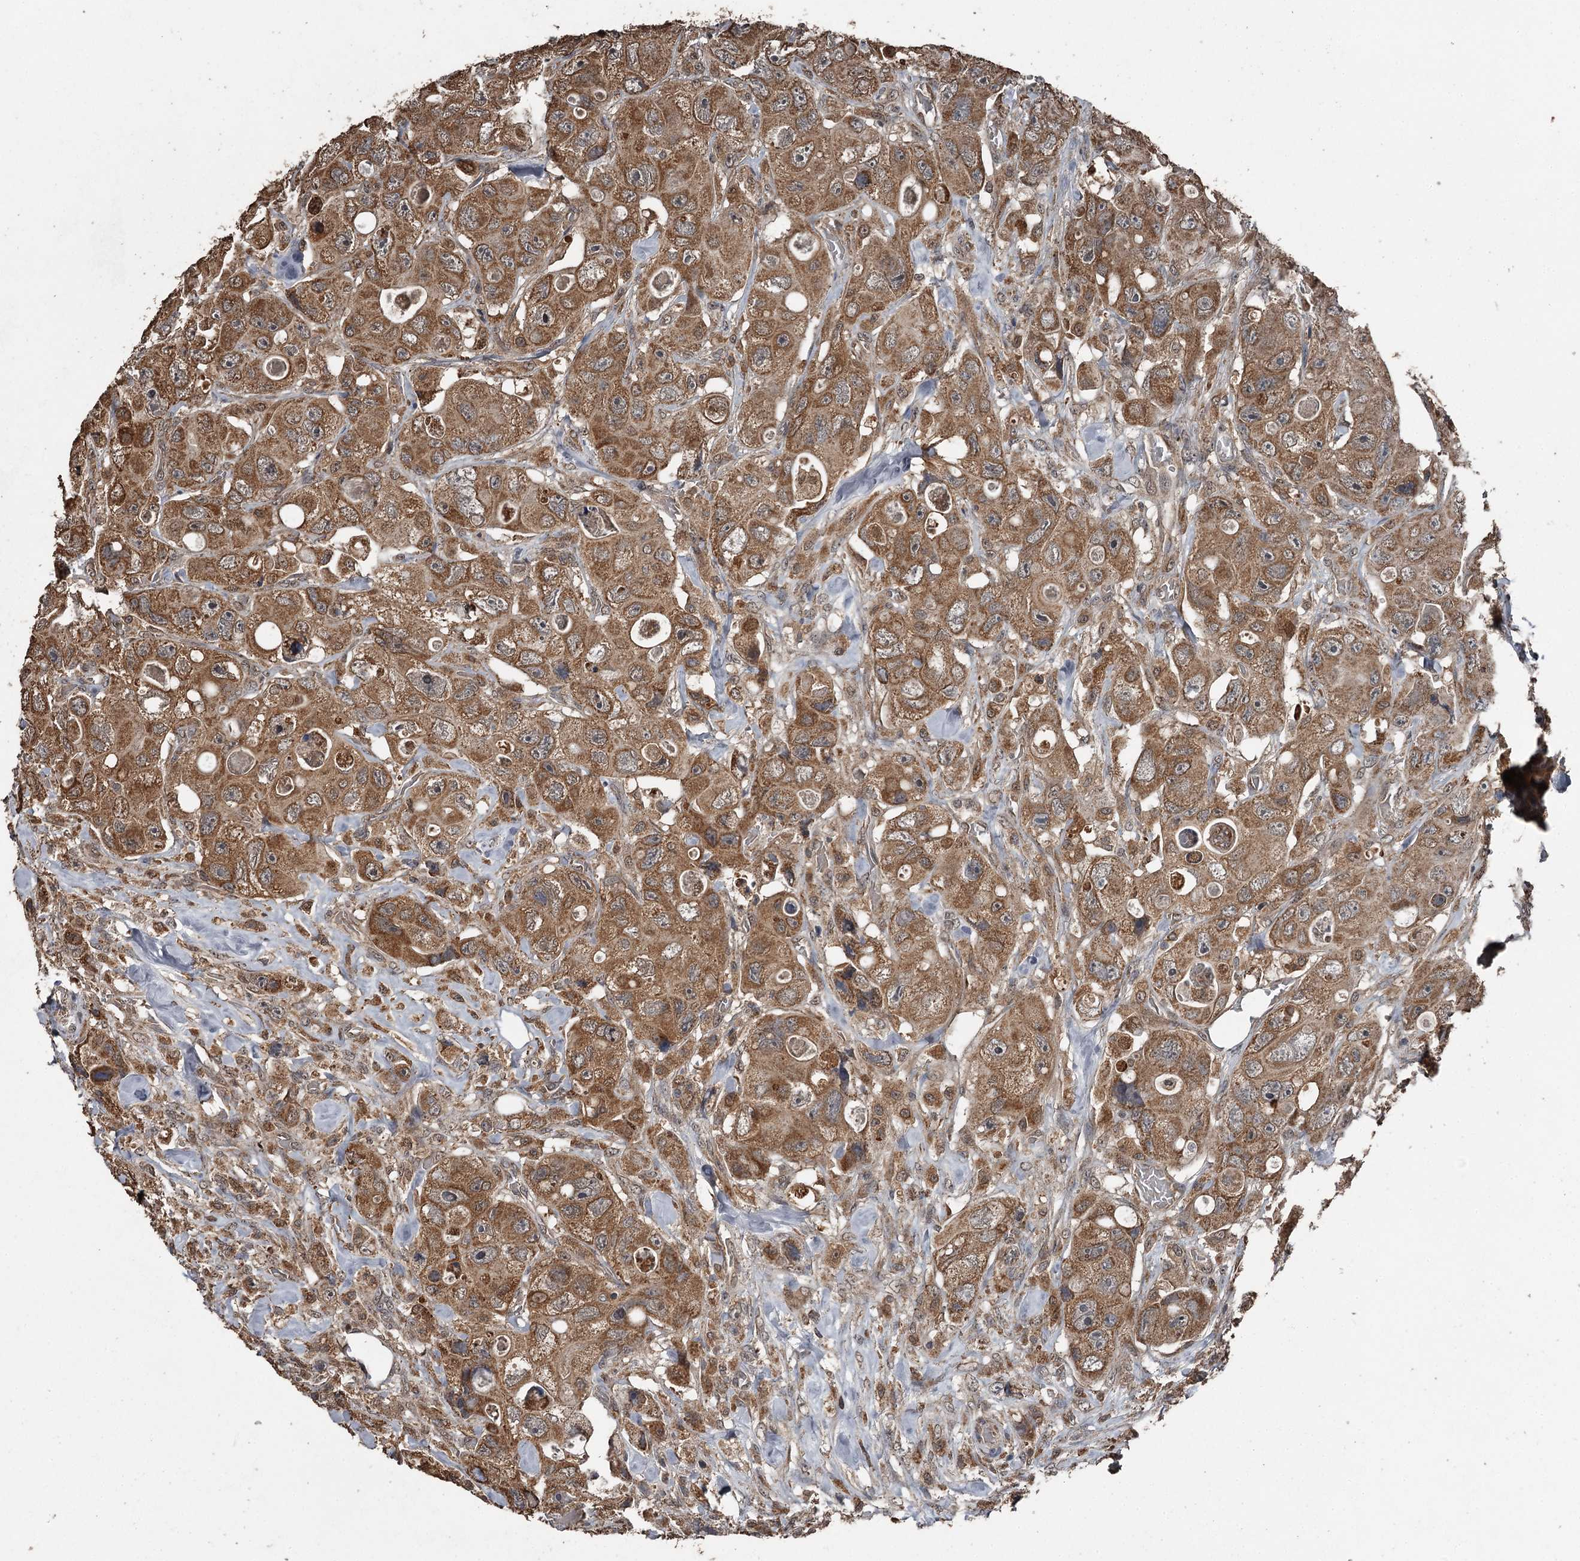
{"staining": {"intensity": "moderate", "quantity": ">75%", "location": "cytoplasmic/membranous"}, "tissue": "colorectal cancer", "cell_type": "Tumor cells", "image_type": "cancer", "snomed": [{"axis": "morphology", "description": "Adenocarcinoma, NOS"}, {"axis": "topography", "description": "Colon"}], "caption": "Moderate cytoplasmic/membranous protein staining is identified in approximately >75% of tumor cells in colorectal adenocarcinoma.", "gene": "WIPI1", "patient": {"sex": "female", "age": 46}}